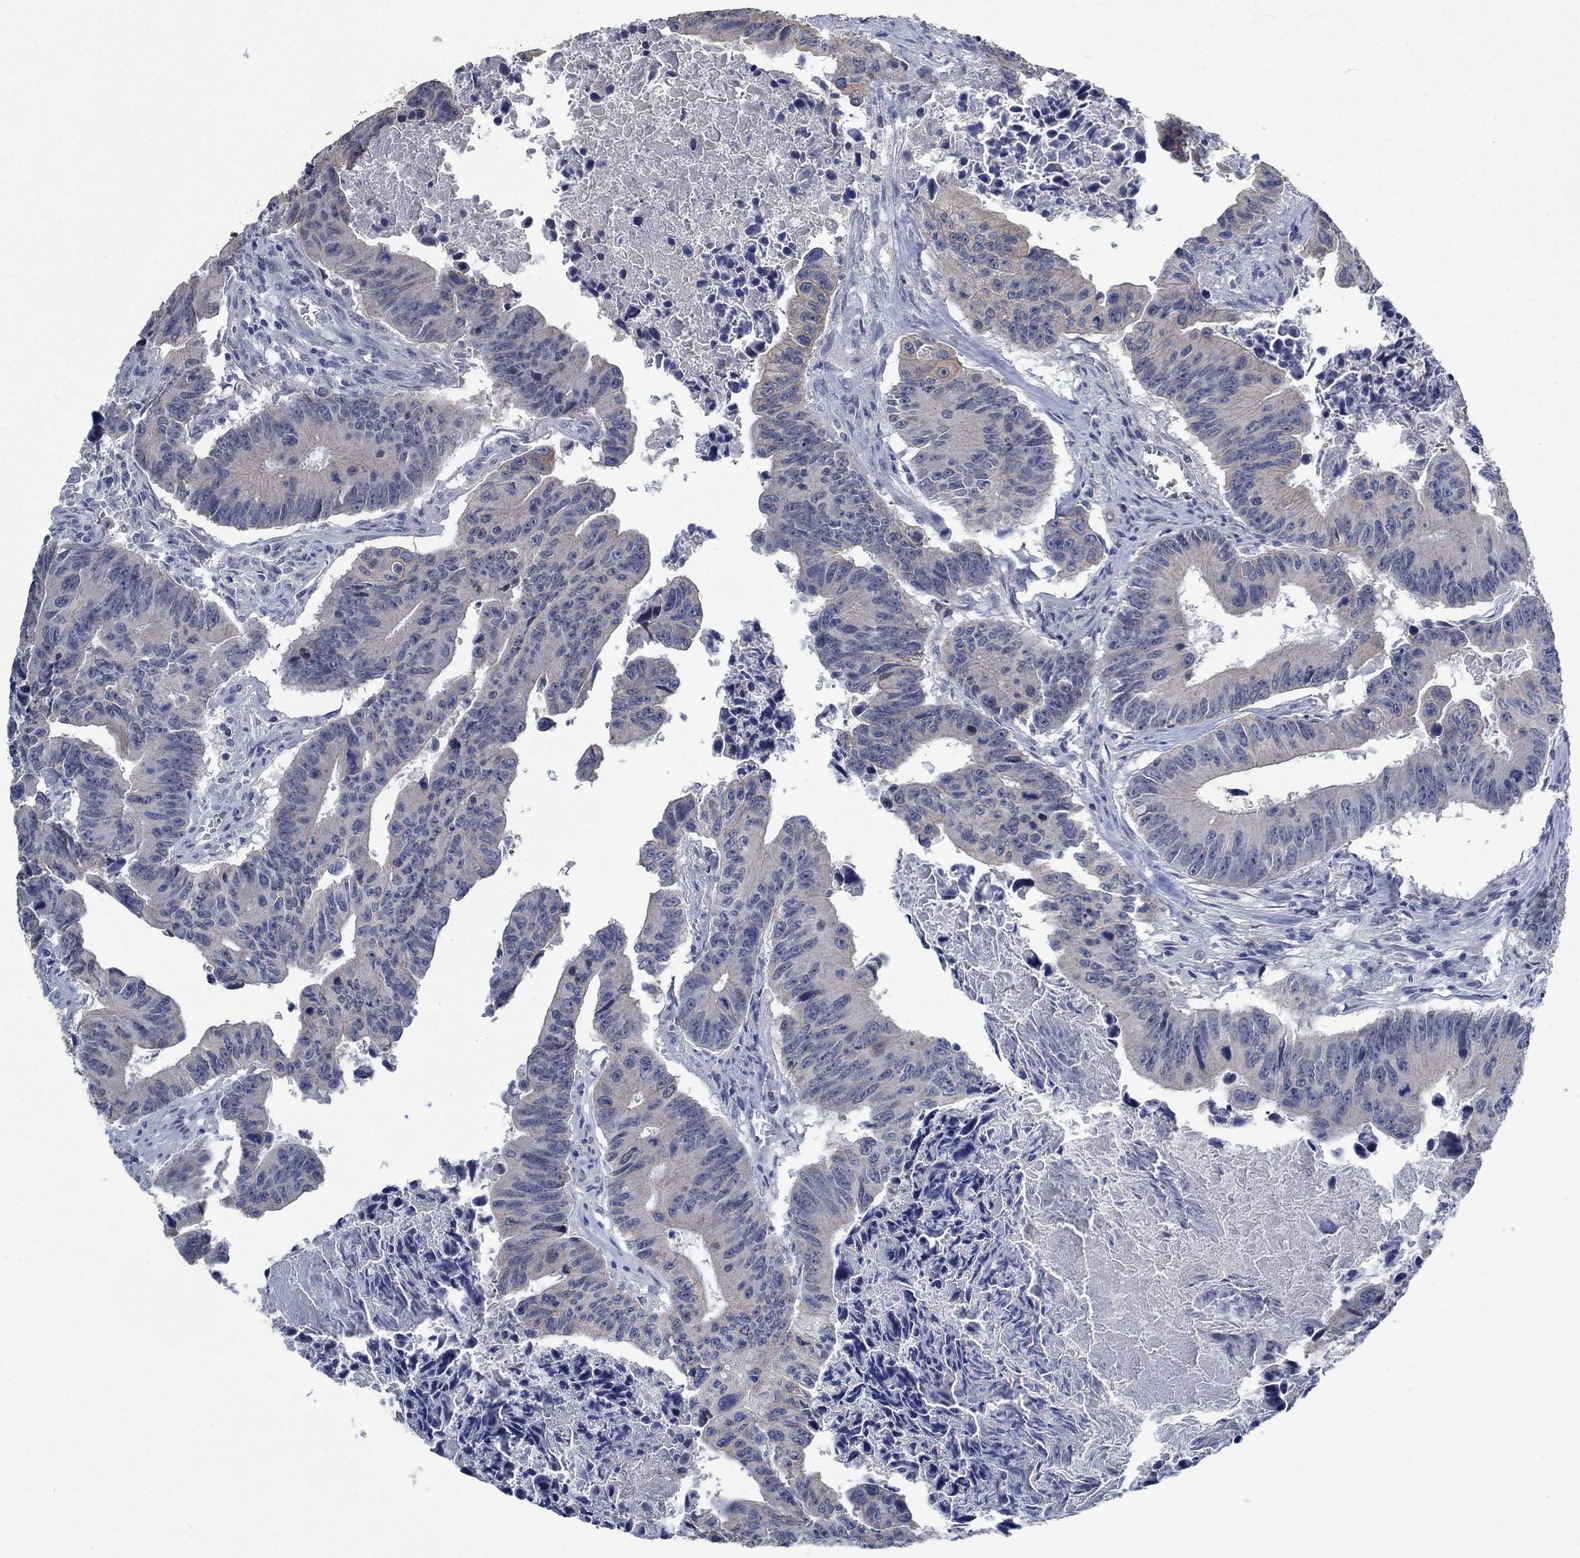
{"staining": {"intensity": "weak", "quantity": "<25%", "location": "cytoplasmic/membranous"}, "tissue": "colorectal cancer", "cell_type": "Tumor cells", "image_type": "cancer", "snomed": [{"axis": "morphology", "description": "Adenocarcinoma, NOS"}, {"axis": "topography", "description": "Colon"}], "caption": "This is an IHC histopathology image of human colorectal cancer. There is no positivity in tumor cells.", "gene": "OBSCN", "patient": {"sex": "female", "age": 87}}